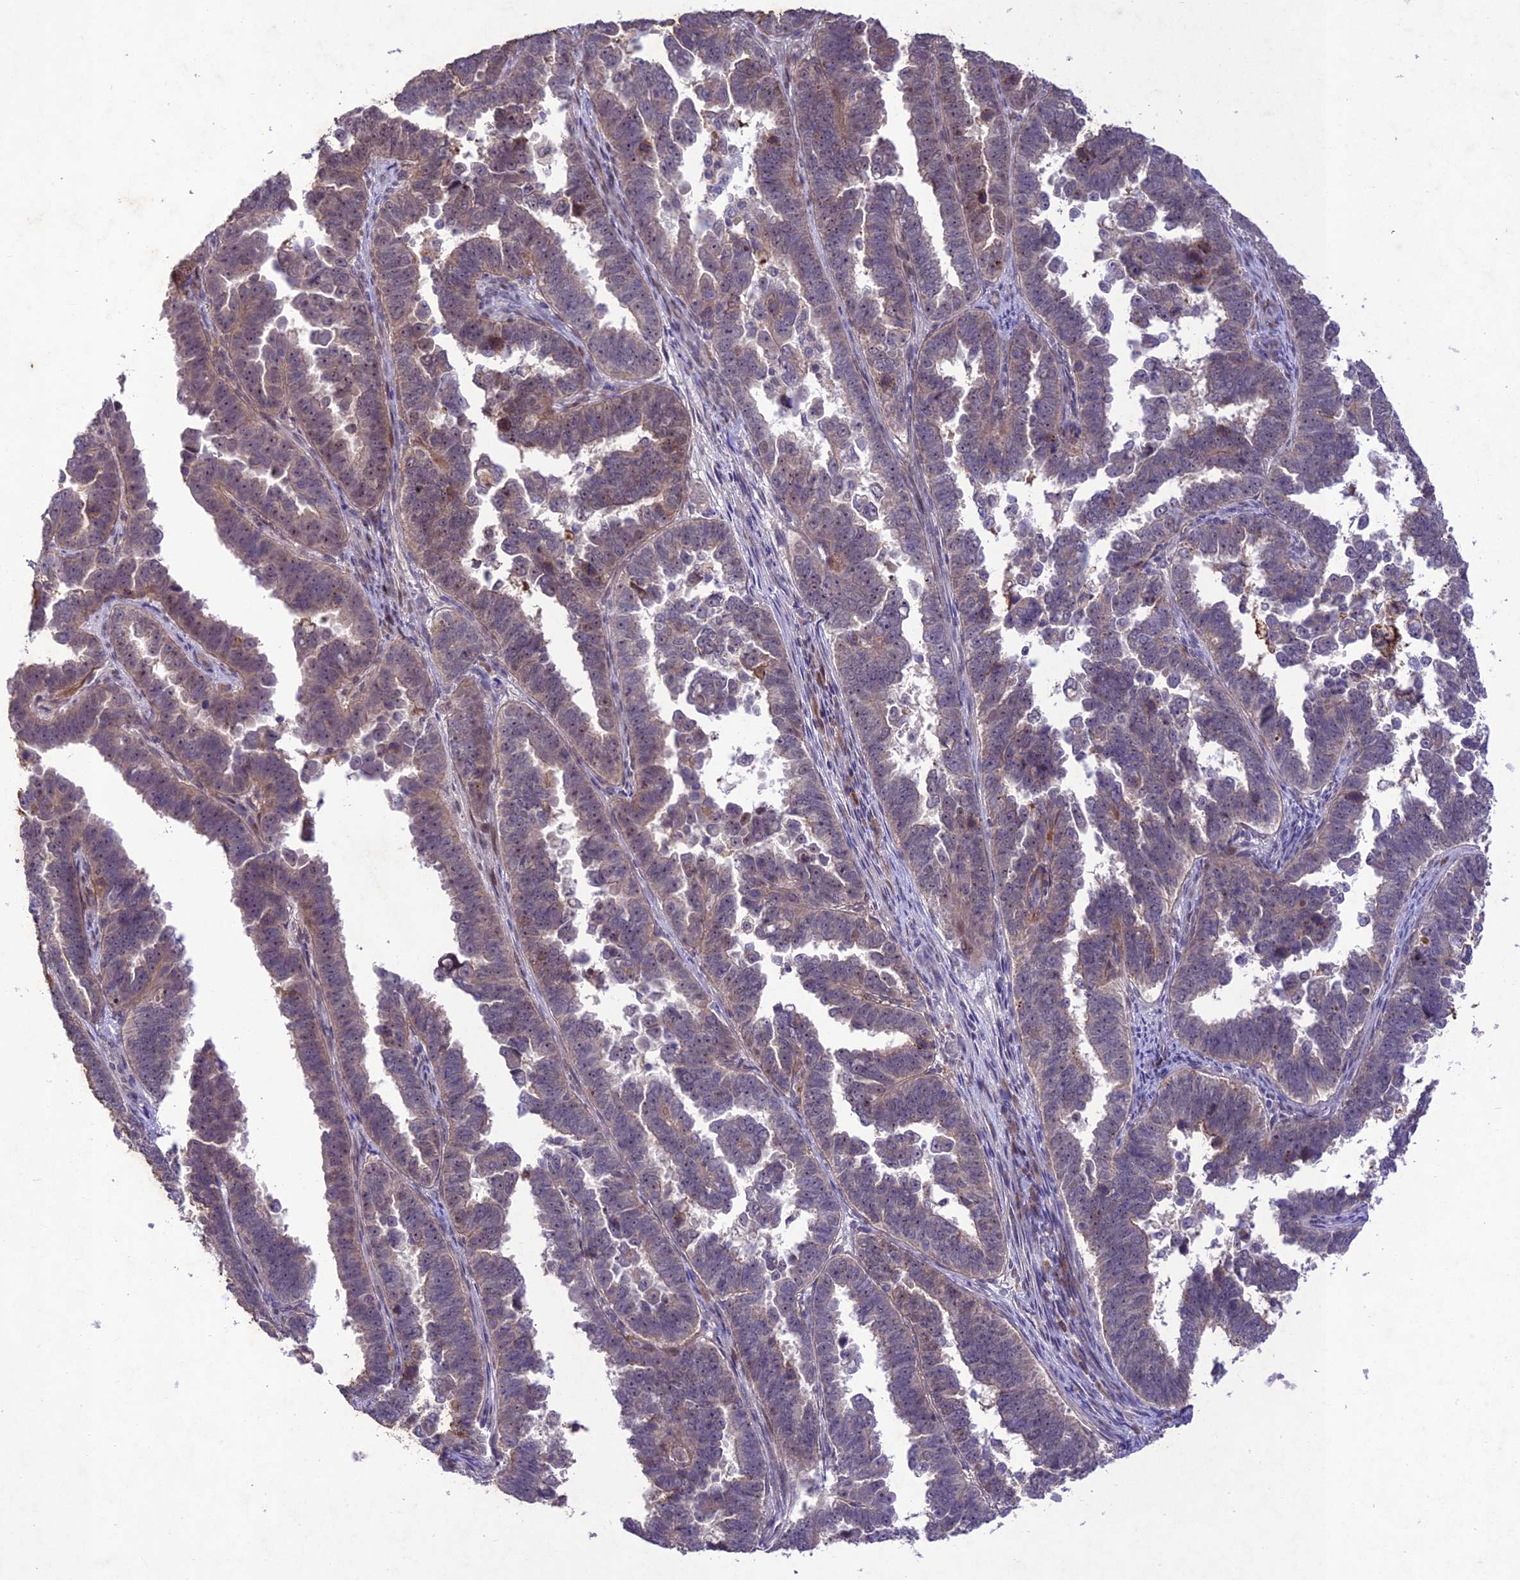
{"staining": {"intensity": "weak", "quantity": "25%-75%", "location": "cytoplasmic/membranous"}, "tissue": "endometrial cancer", "cell_type": "Tumor cells", "image_type": "cancer", "snomed": [{"axis": "morphology", "description": "Adenocarcinoma, NOS"}, {"axis": "topography", "description": "Endometrium"}], "caption": "Protein staining exhibits weak cytoplasmic/membranous staining in about 25%-75% of tumor cells in endometrial cancer. (brown staining indicates protein expression, while blue staining denotes nuclei).", "gene": "ANKRD52", "patient": {"sex": "female", "age": 75}}